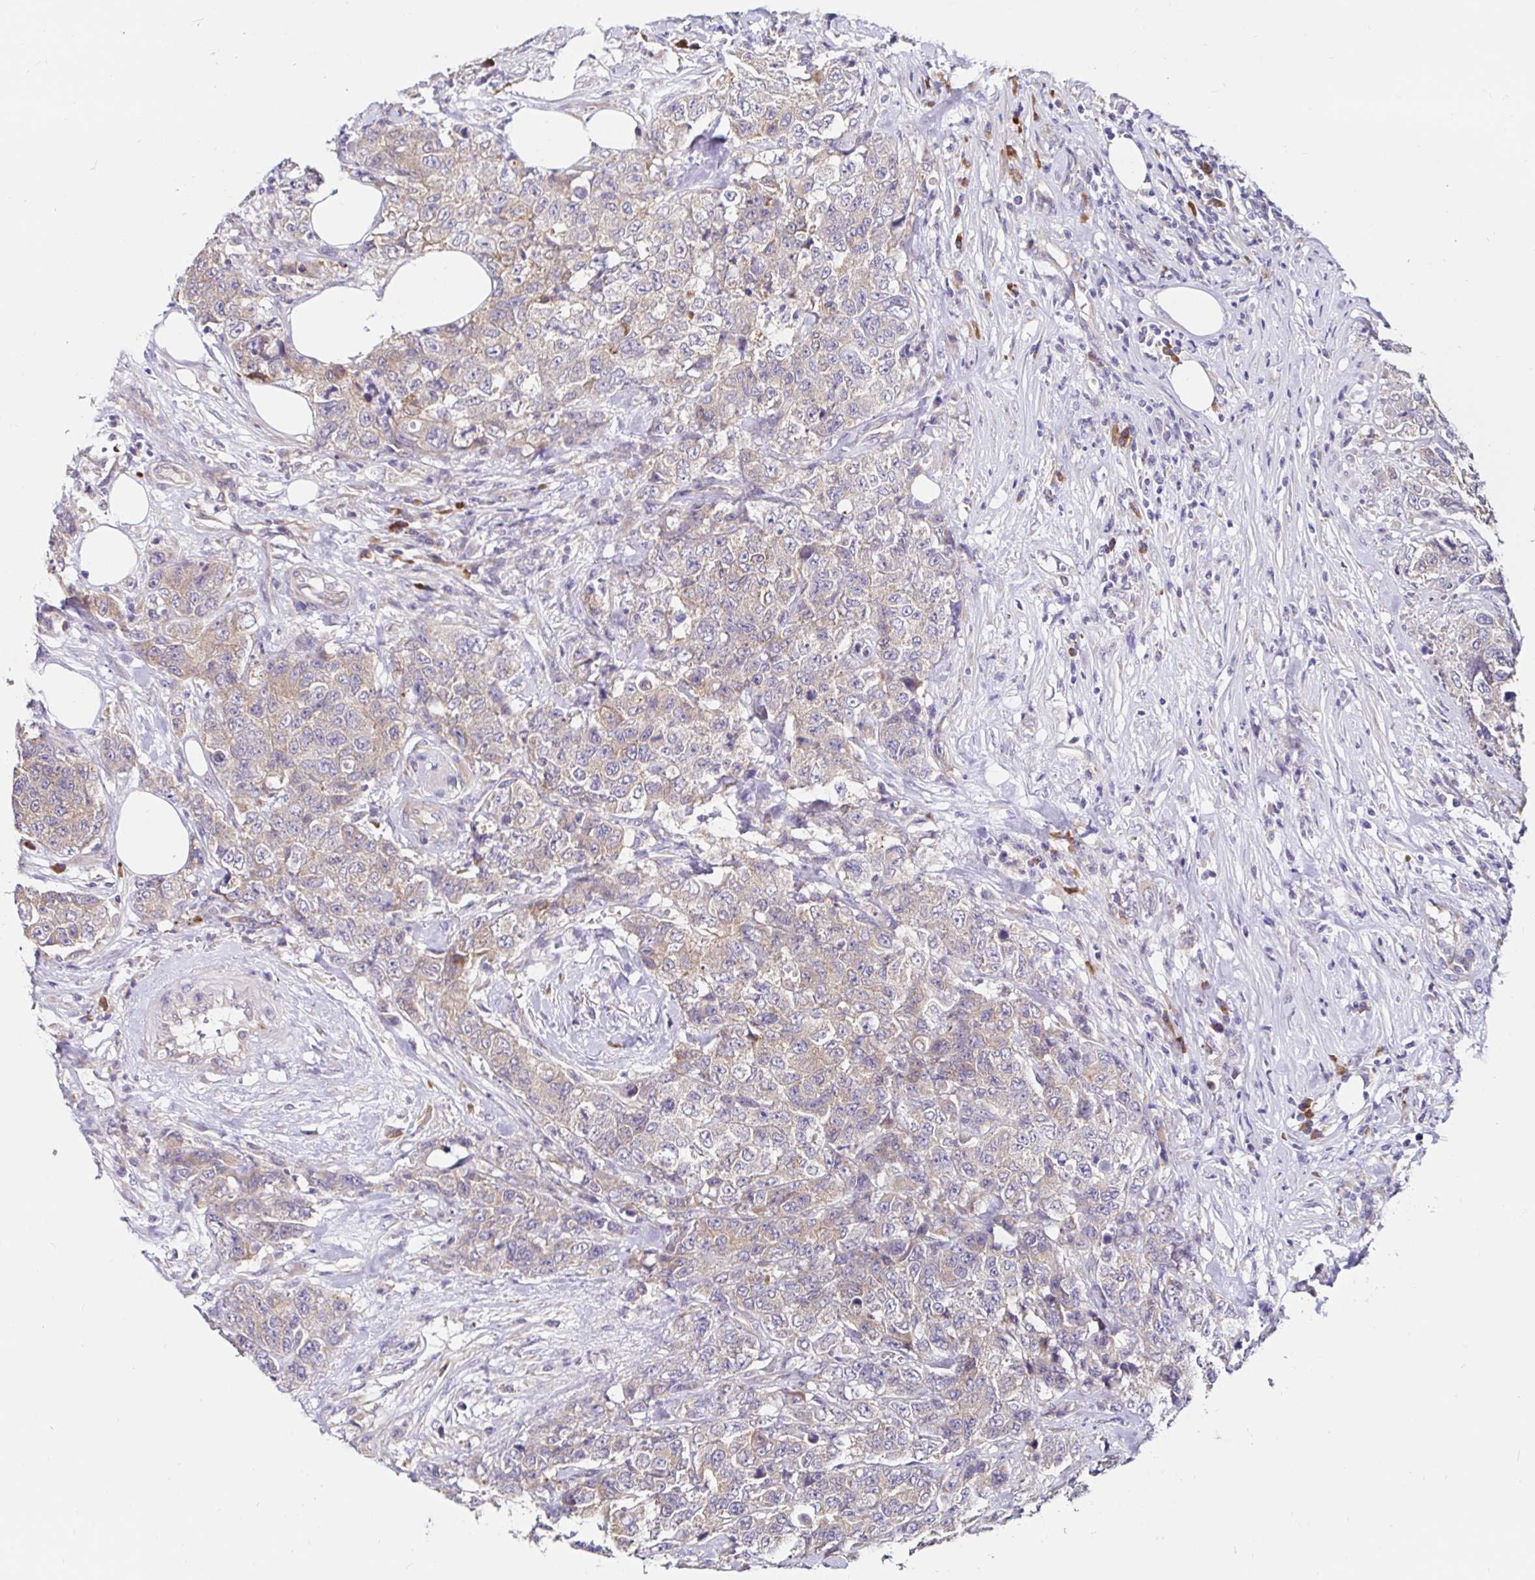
{"staining": {"intensity": "weak", "quantity": ">75%", "location": "cytoplasmic/membranous"}, "tissue": "urothelial cancer", "cell_type": "Tumor cells", "image_type": "cancer", "snomed": [{"axis": "morphology", "description": "Urothelial carcinoma, High grade"}, {"axis": "topography", "description": "Urinary bladder"}], "caption": "Immunohistochemical staining of high-grade urothelial carcinoma exhibits low levels of weak cytoplasmic/membranous staining in about >75% of tumor cells.", "gene": "VSIG2", "patient": {"sex": "female", "age": 78}}